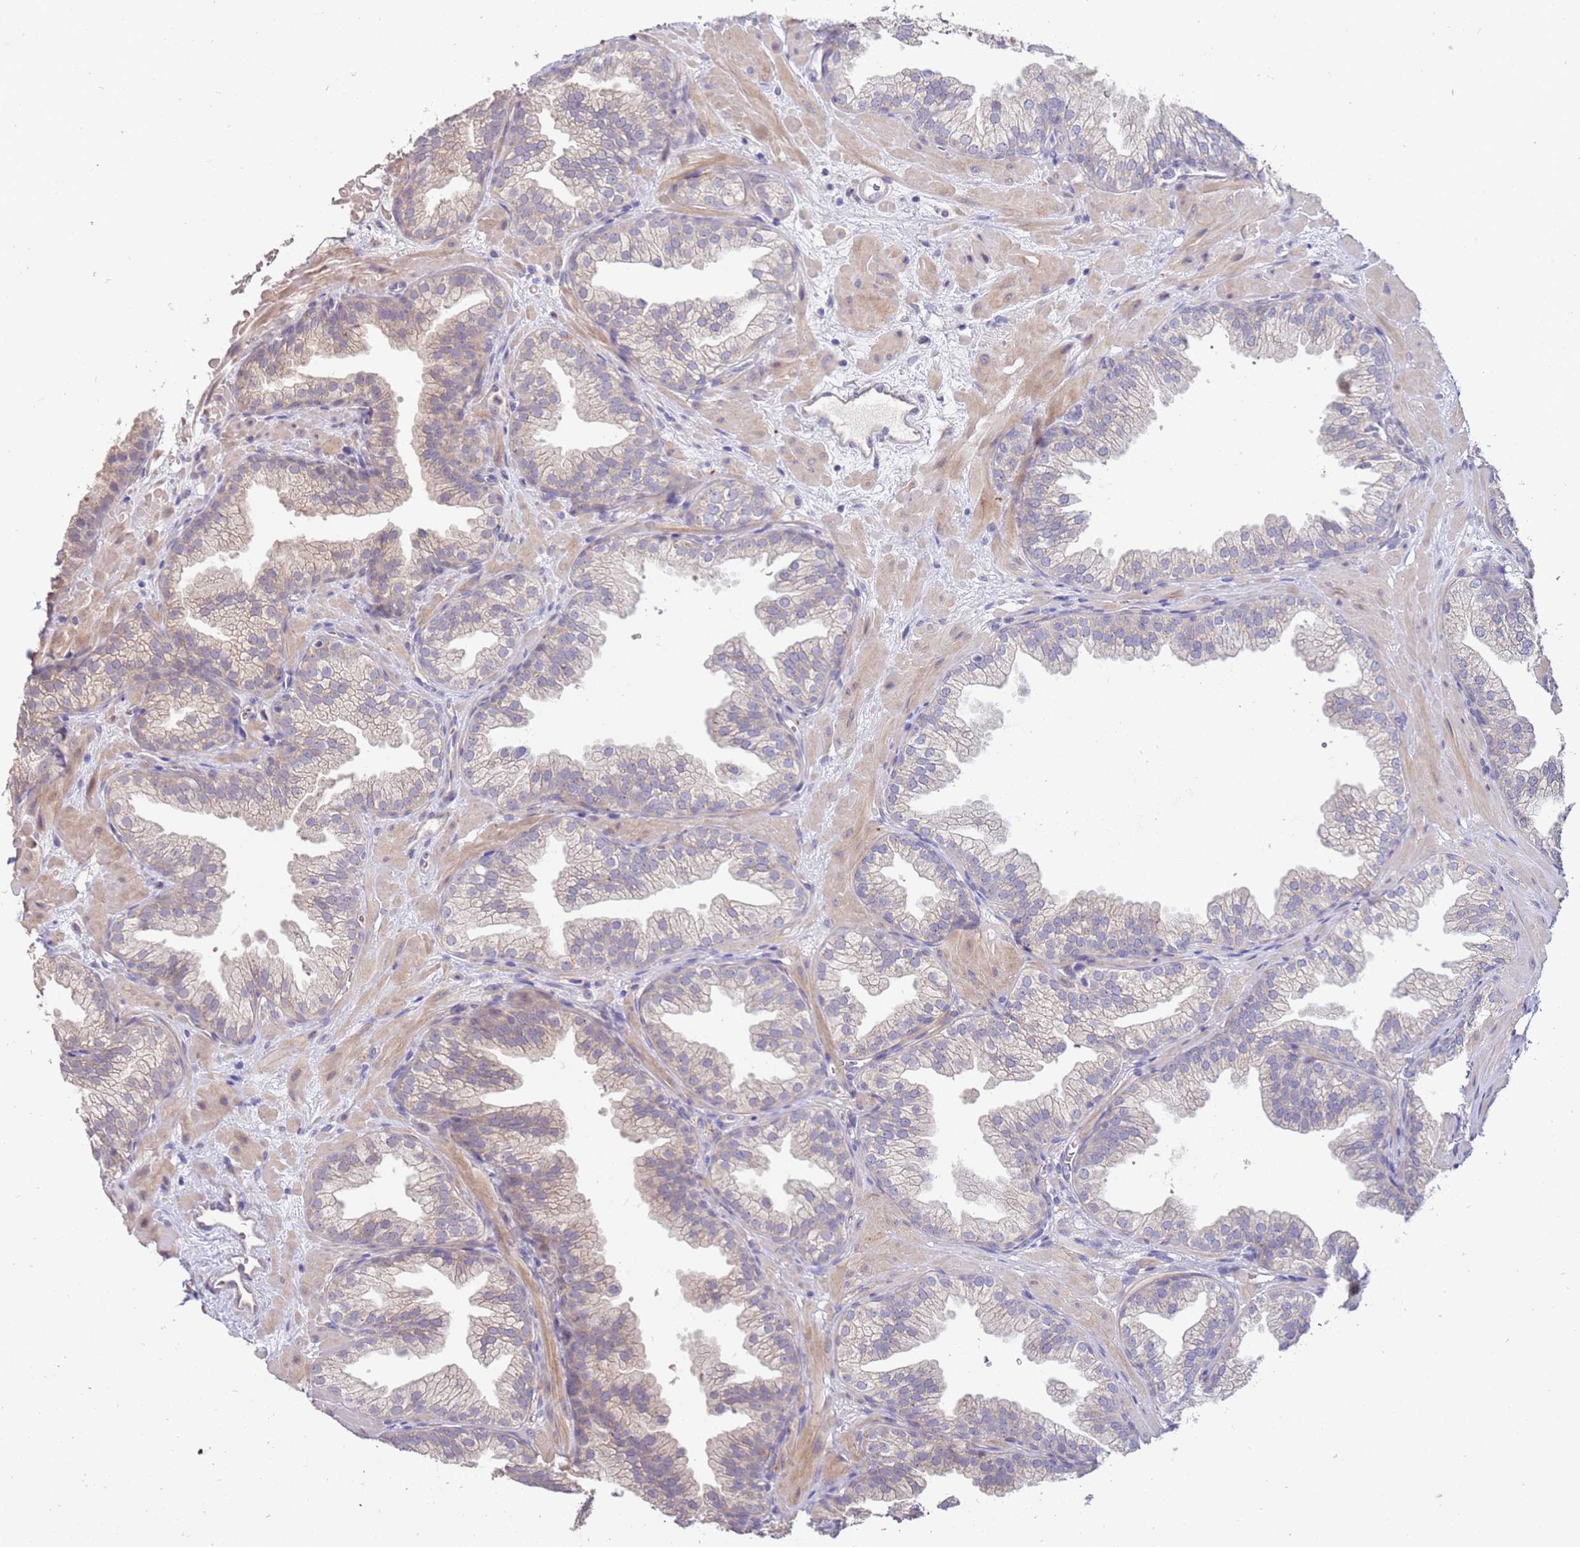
{"staining": {"intensity": "negative", "quantity": "none", "location": "none"}, "tissue": "prostate", "cell_type": "Glandular cells", "image_type": "normal", "snomed": [{"axis": "morphology", "description": "Normal tissue, NOS"}, {"axis": "topography", "description": "Prostate"}], "caption": "An immunohistochemistry (IHC) micrograph of unremarkable prostate is shown. There is no staining in glandular cells of prostate.", "gene": "NMUR2", "patient": {"sex": "male", "age": 37}}